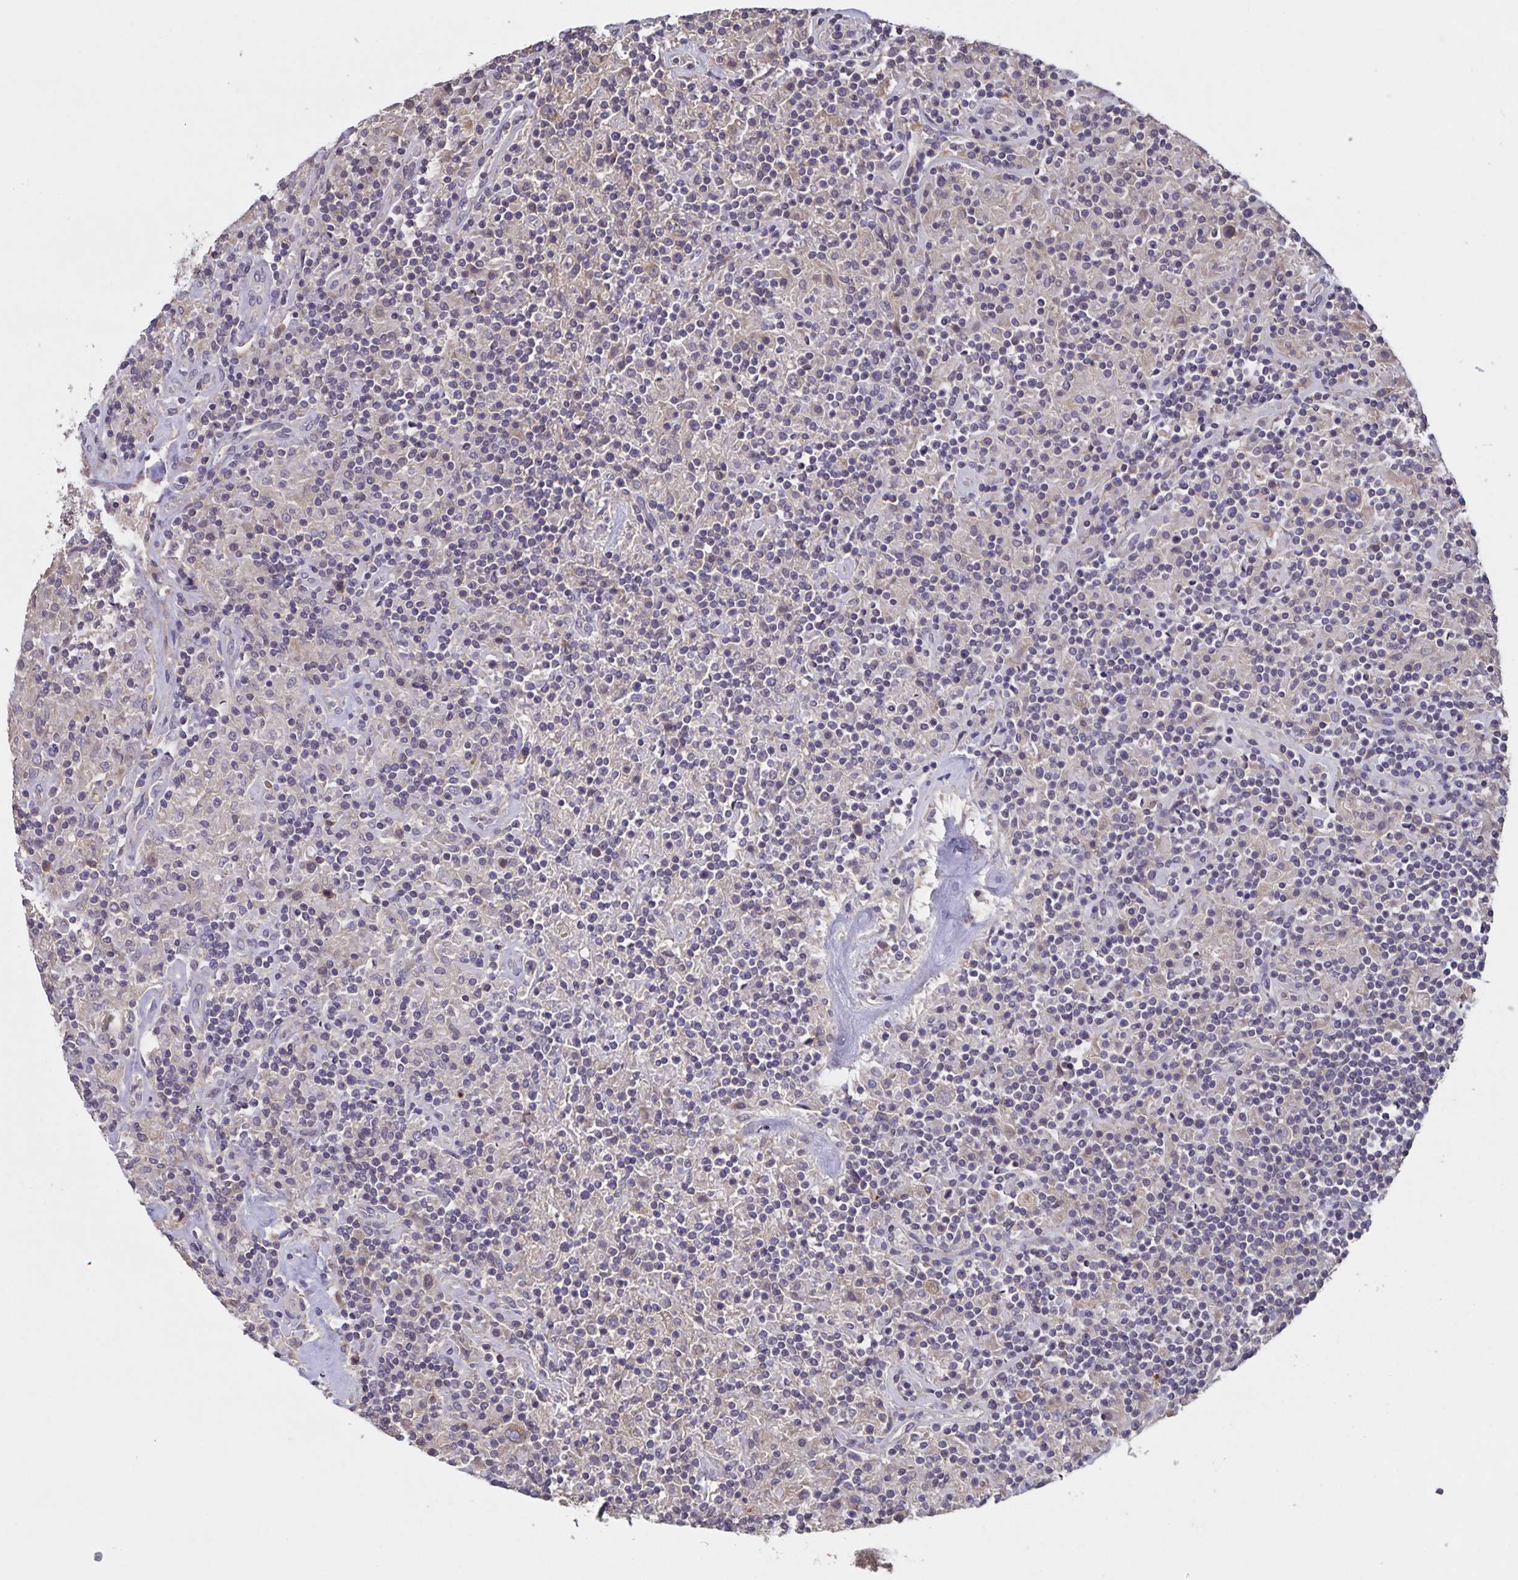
{"staining": {"intensity": "weak", "quantity": ">75%", "location": "cytoplasmic/membranous"}, "tissue": "lymphoma", "cell_type": "Tumor cells", "image_type": "cancer", "snomed": [{"axis": "morphology", "description": "Hodgkin's disease, NOS"}, {"axis": "topography", "description": "Lymph node"}], "caption": "DAB immunohistochemical staining of Hodgkin's disease displays weak cytoplasmic/membranous protein positivity in approximately >75% of tumor cells. The protein of interest is shown in brown color, while the nuclei are stained blue.", "gene": "FBXL16", "patient": {"sex": "male", "age": 70}}